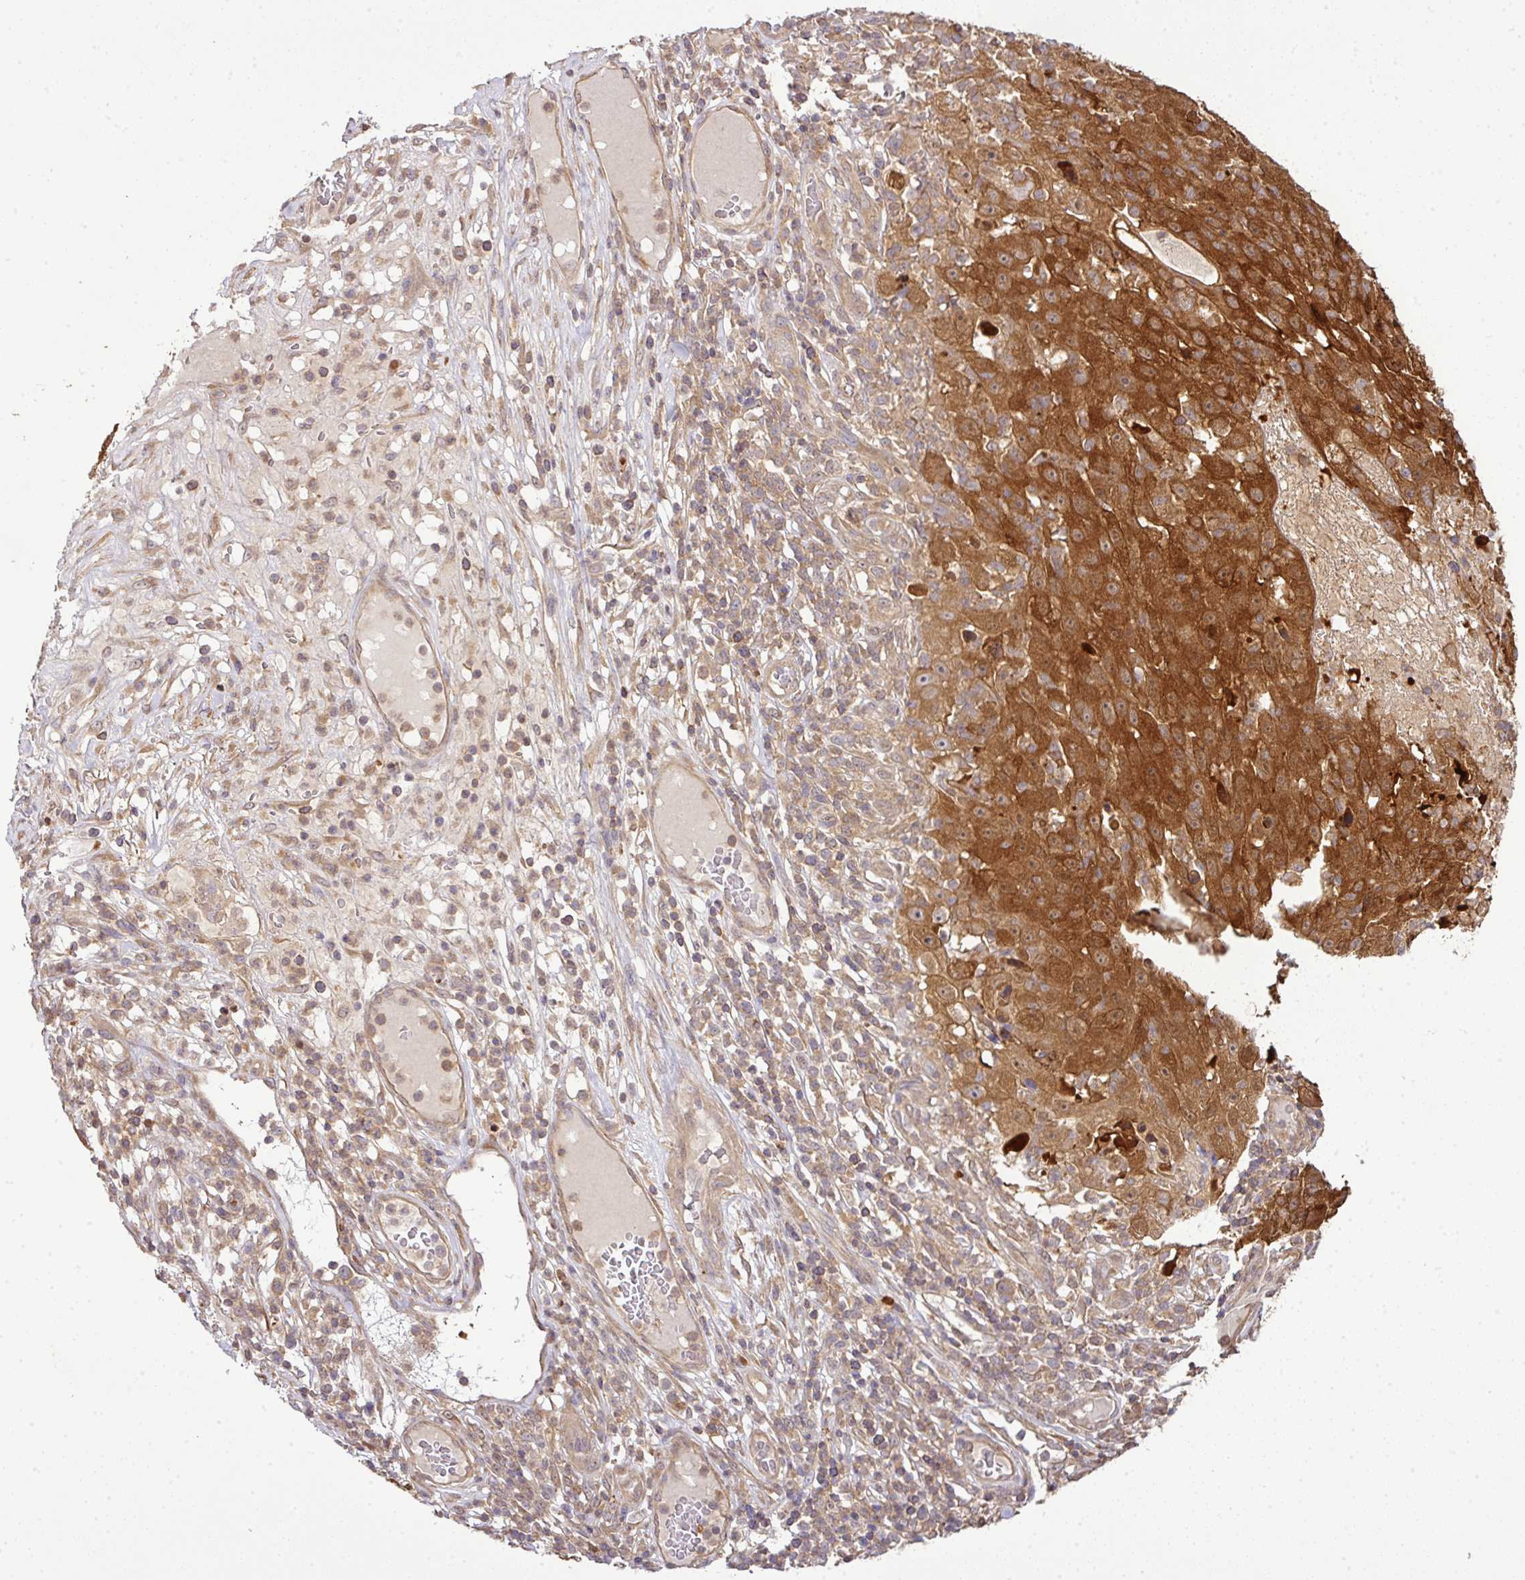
{"staining": {"intensity": "strong", "quantity": ">75%", "location": "cytoplasmic/membranous"}, "tissue": "skin cancer", "cell_type": "Tumor cells", "image_type": "cancer", "snomed": [{"axis": "morphology", "description": "Squamous cell carcinoma, NOS"}, {"axis": "topography", "description": "Skin"}], "caption": "The photomicrograph exhibits staining of skin cancer, revealing strong cytoplasmic/membranous protein positivity (brown color) within tumor cells.", "gene": "TMEM107", "patient": {"sex": "female", "age": 87}}